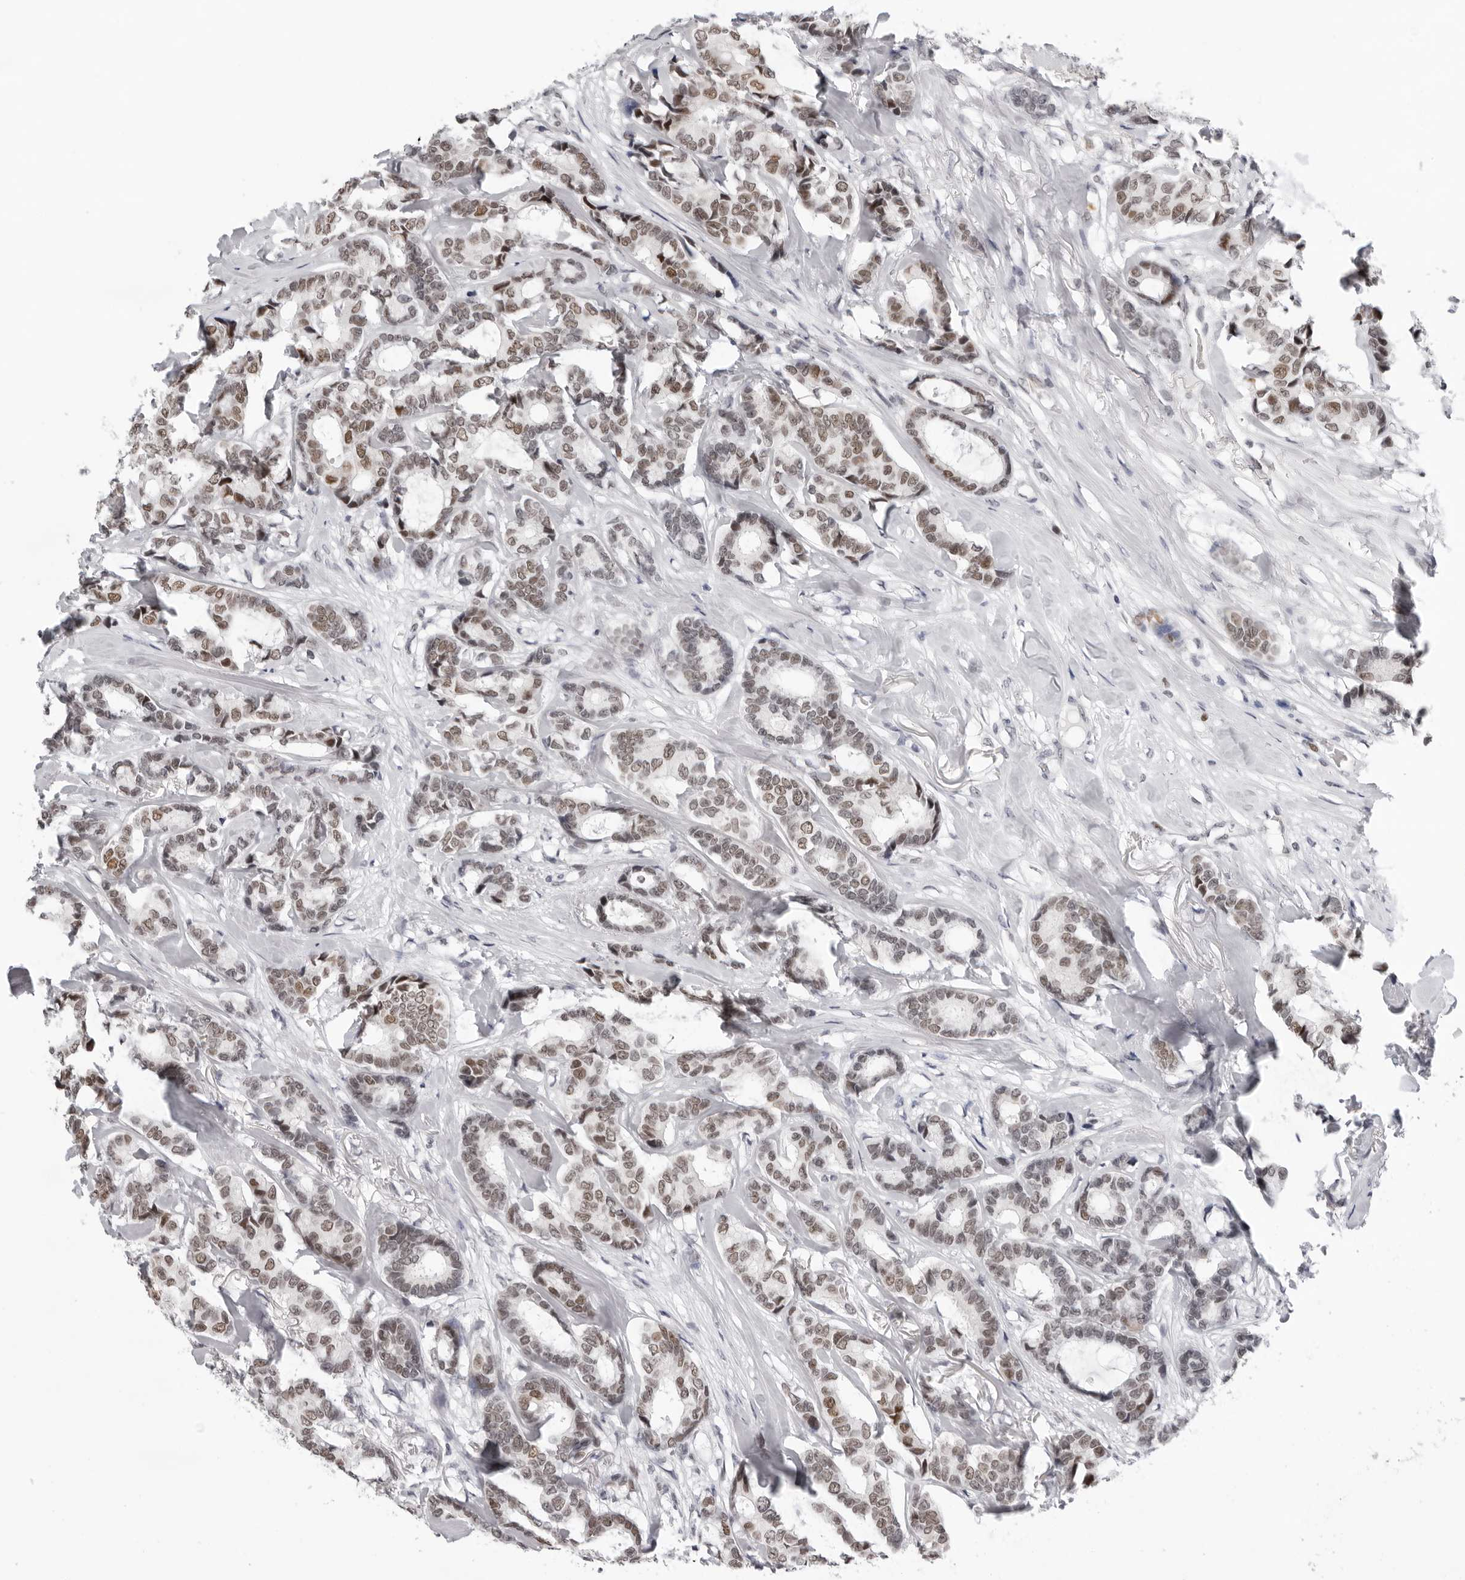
{"staining": {"intensity": "moderate", "quantity": ">75%", "location": "nuclear"}, "tissue": "breast cancer", "cell_type": "Tumor cells", "image_type": "cancer", "snomed": [{"axis": "morphology", "description": "Duct carcinoma"}, {"axis": "topography", "description": "Breast"}], "caption": "The histopathology image shows immunohistochemical staining of invasive ductal carcinoma (breast). There is moderate nuclear expression is present in approximately >75% of tumor cells. (brown staining indicates protein expression, while blue staining denotes nuclei).", "gene": "USP1", "patient": {"sex": "female", "age": 87}}